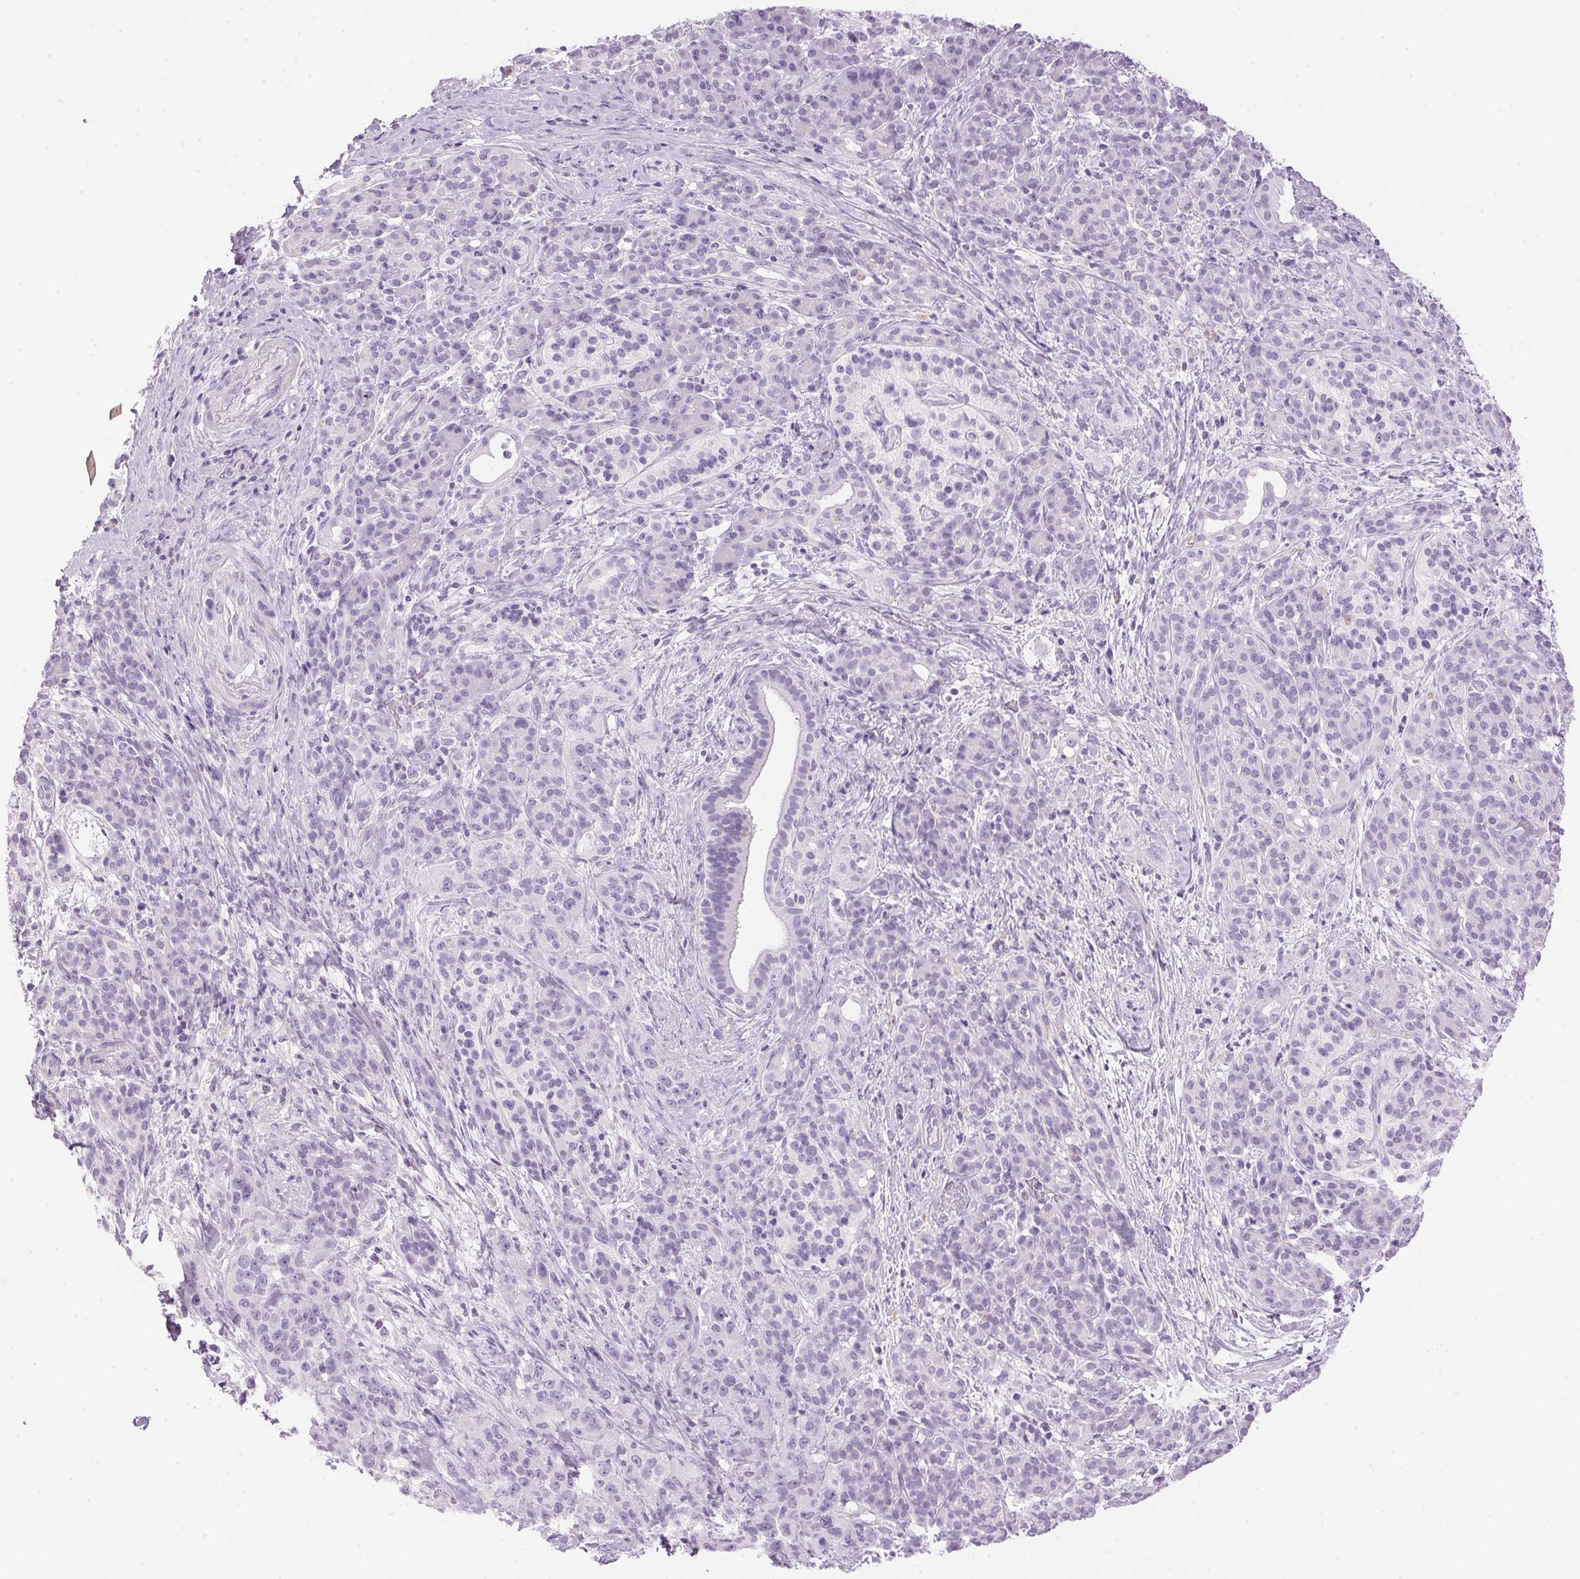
{"staining": {"intensity": "negative", "quantity": "none", "location": "none"}, "tissue": "pancreatic cancer", "cell_type": "Tumor cells", "image_type": "cancer", "snomed": [{"axis": "morphology", "description": "Adenocarcinoma, NOS"}, {"axis": "topography", "description": "Pancreas"}], "caption": "High magnification brightfield microscopy of pancreatic adenocarcinoma stained with DAB (3,3'-diaminobenzidine) (brown) and counterstained with hematoxylin (blue): tumor cells show no significant positivity.", "gene": "SP7", "patient": {"sex": "male", "age": 44}}